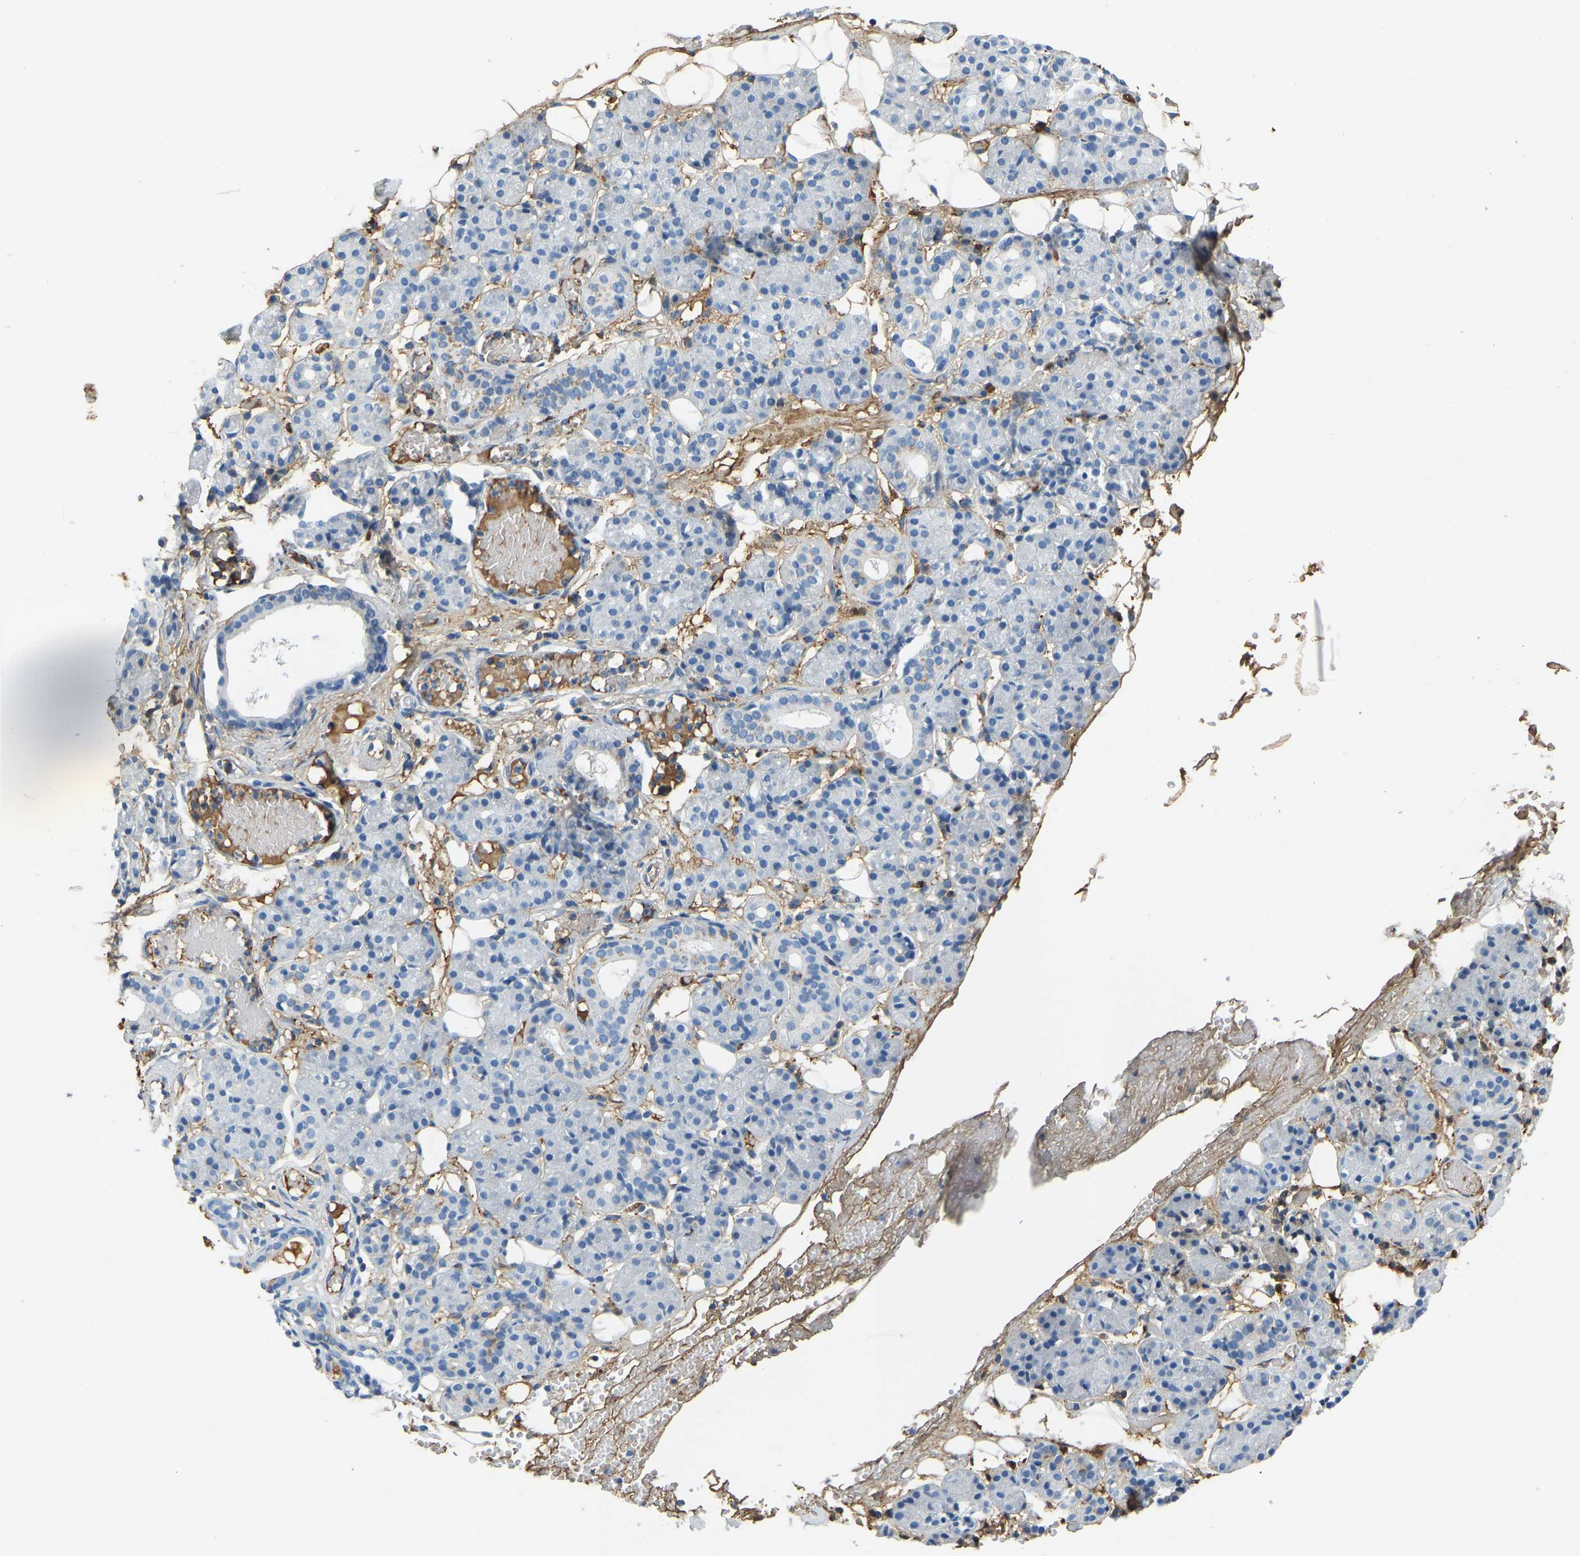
{"staining": {"intensity": "negative", "quantity": "none", "location": "none"}, "tissue": "salivary gland", "cell_type": "Glandular cells", "image_type": "normal", "snomed": [{"axis": "morphology", "description": "Normal tissue, NOS"}, {"axis": "topography", "description": "Salivary gland"}], "caption": "This is a histopathology image of immunohistochemistry staining of normal salivary gland, which shows no positivity in glandular cells. (Brightfield microscopy of DAB (3,3'-diaminobenzidine) immunohistochemistry at high magnification).", "gene": "THBS4", "patient": {"sex": "male", "age": 63}}